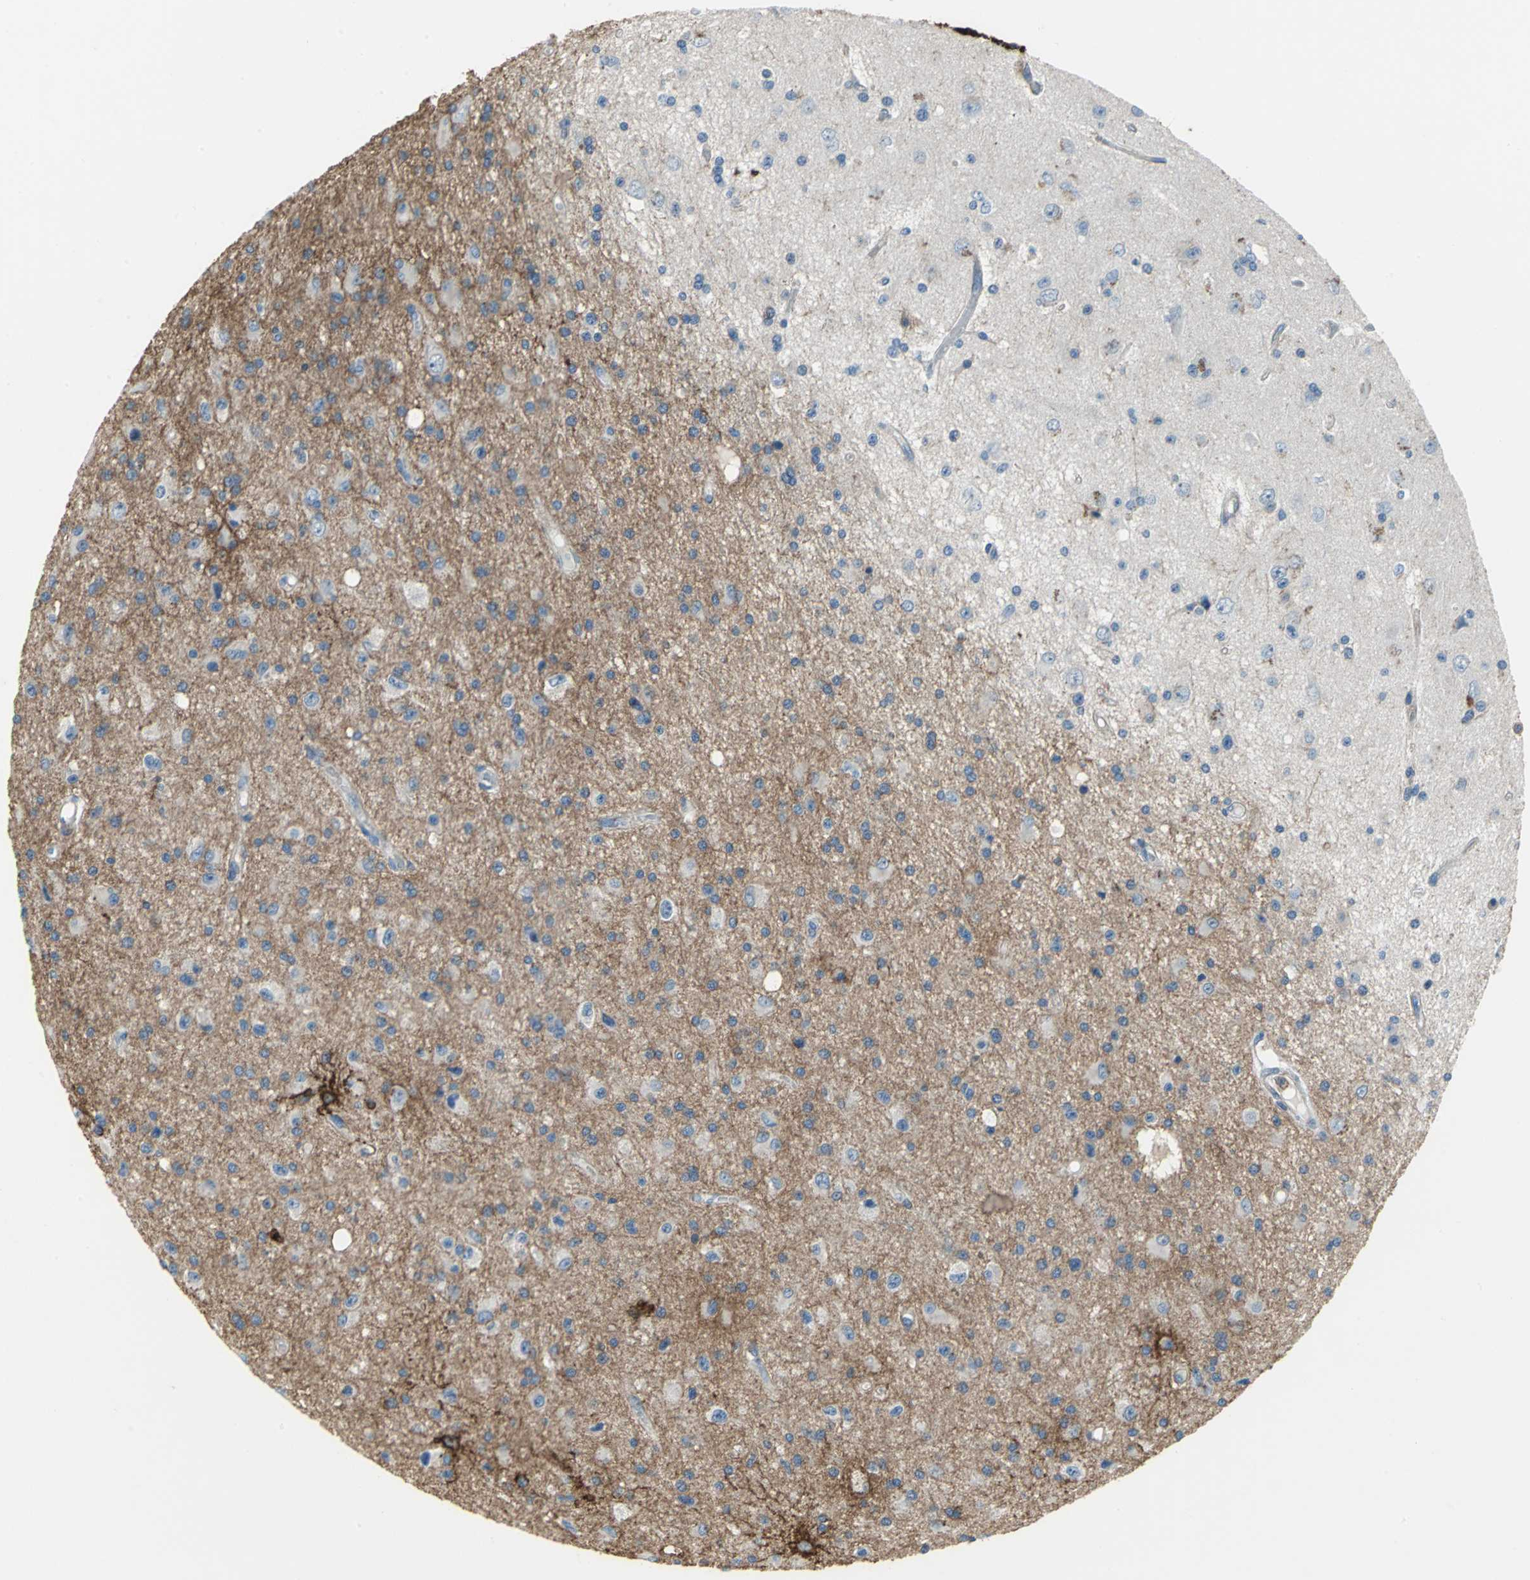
{"staining": {"intensity": "weak", "quantity": "<25%", "location": "cytoplasmic/membranous"}, "tissue": "glioma", "cell_type": "Tumor cells", "image_type": "cancer", "snomed": [{"axis": "morphology", "description": "Glioma, malignant, Low grade"}, {"axis": "topography", "description": "Brain"}], "caption": "This is a micrograph of immunohistochemistry (IHC) staining of glioma, which shows no positivity in tumor cells.", "gene": "CD44", "patient": {"sex": "male", "age": 58}}